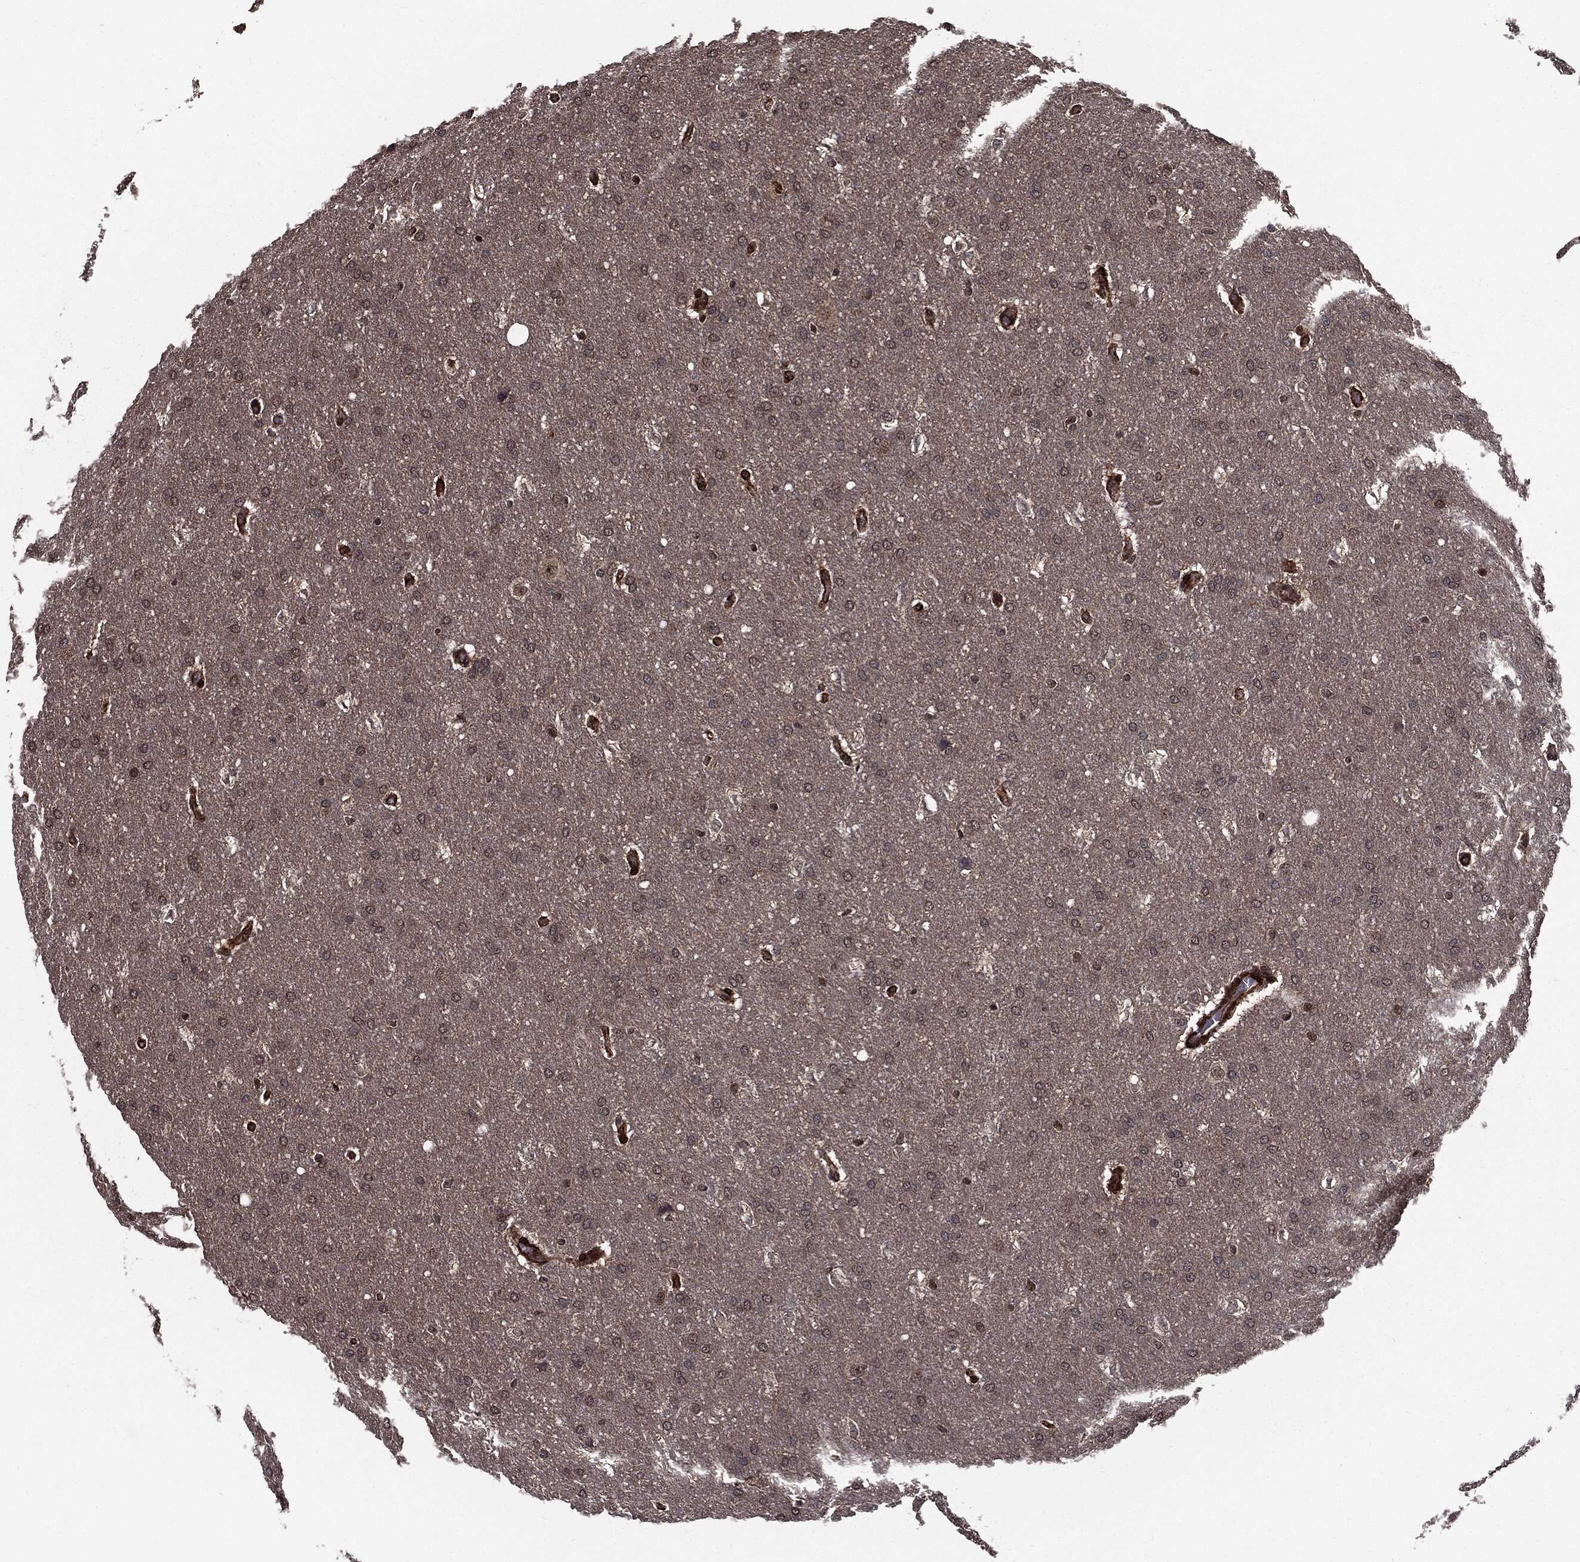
{"staining": {"intensity": "strong", "quantity": "<25%", "location": "cytoplasmic/membranous"}, "tissue": "glioma", "cell_type": "Tumor cells", "image_type": "cancer", "snomed": [{"axis": "morphology", "description": "Glioma, malignant, Low grade"}, {"axis": "topography", "description": "Brain"}], "caption": "Immunohistochemical staining of human low-grade glioma (malignant) displays medium levels of strong cytoplasmic/membranous expression in approximately <25% of tumor cells.", "gene": "PTPA", "patient": {"sex": "female", "age": 37}}